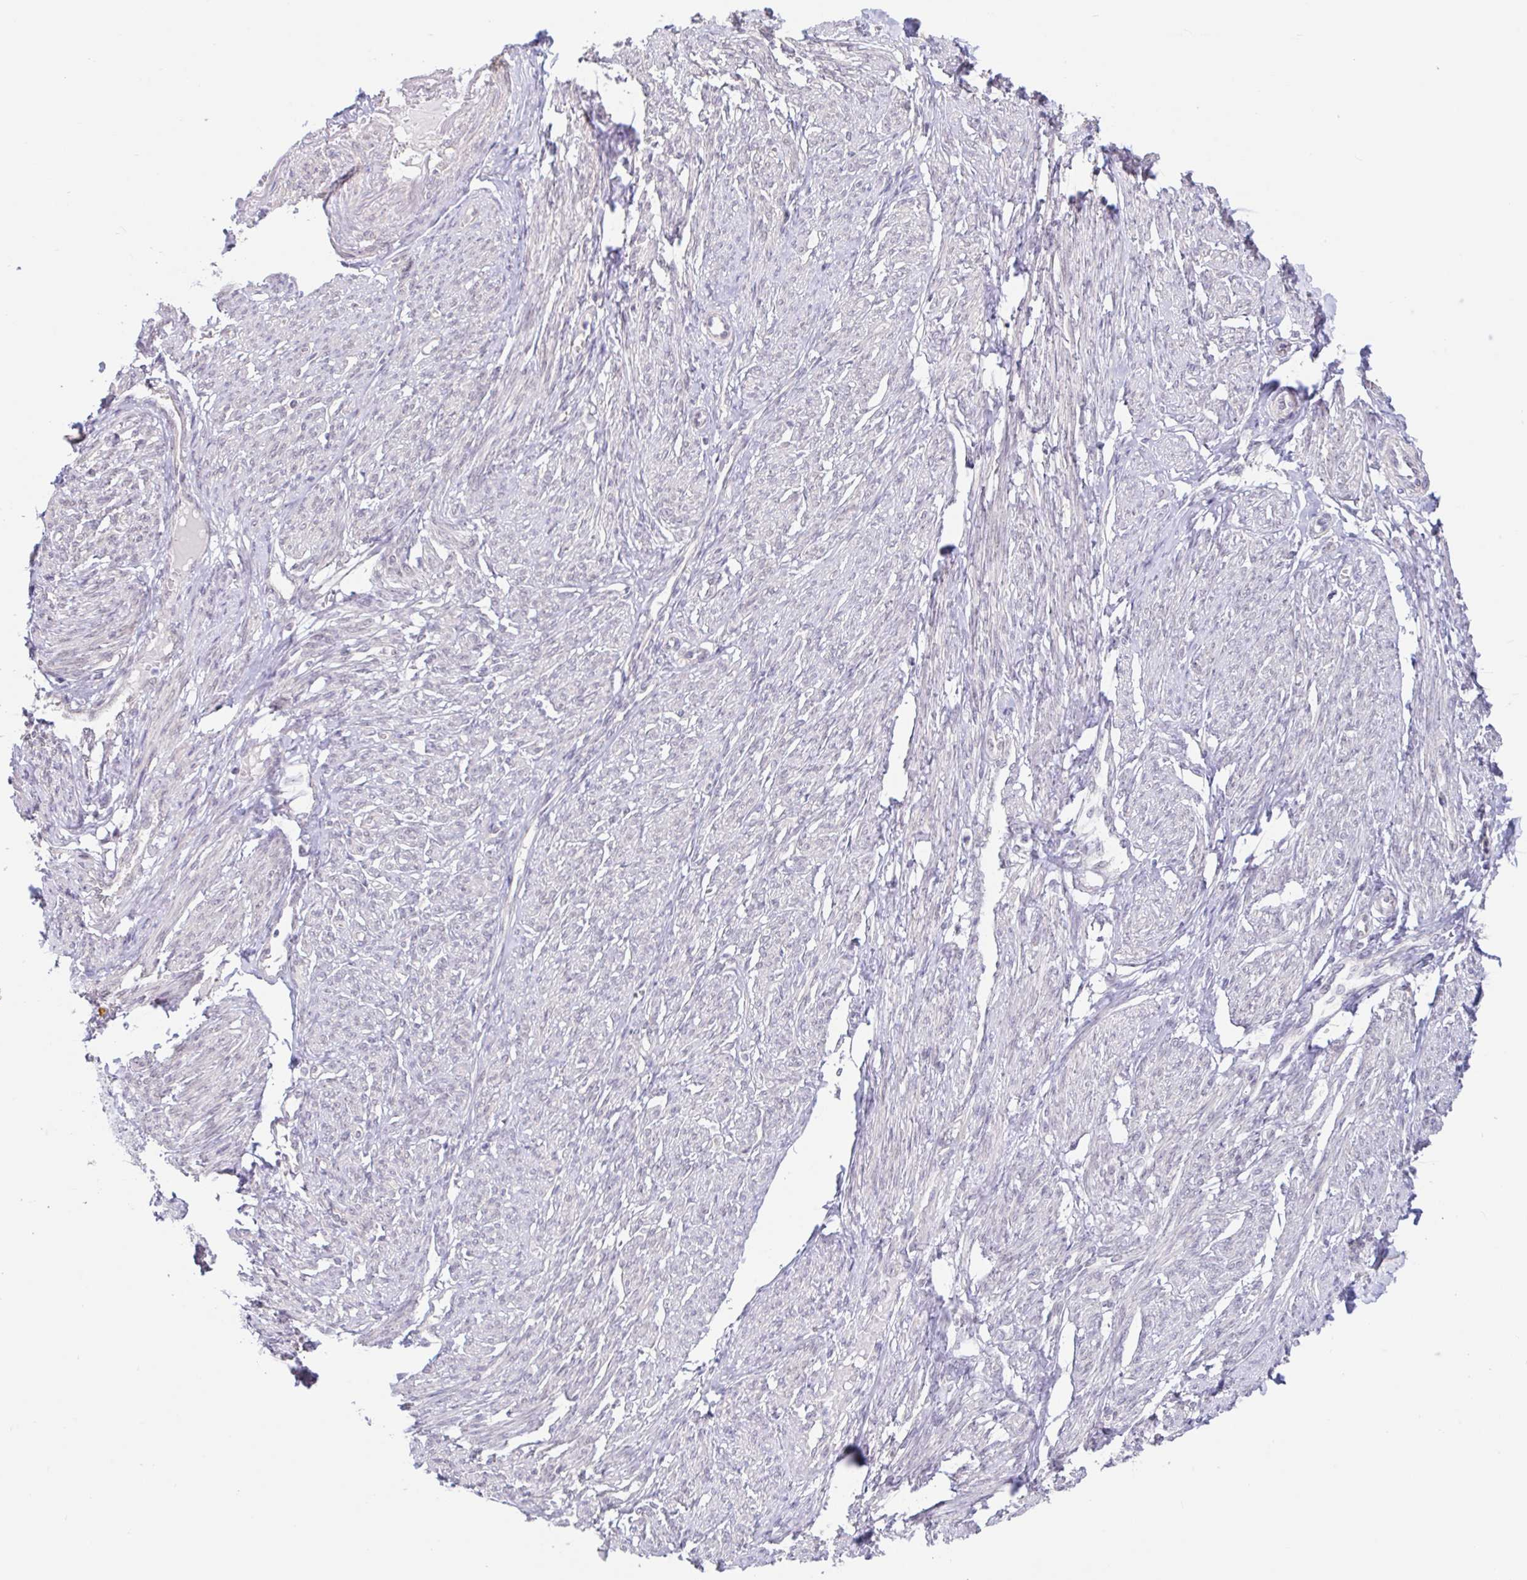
{"staining": {"intensity": "weak", "quantity": "25%-75%", "location": "nuclear"}, "tissue": "smooth muscle", "cell_type": "Smooth muscle cells", "image_type": "normal", "snomed": [{"axis": "morphology", "description": "Normal tissue, NOS"}, {"axis": "topography", "description": "Smooth muscle"}], "caption": "IHC photomicrograph of normal smooth muscle: smooth muscle stained using immunohistochemistry (IHC) shows low levels of weak protein expression localized specifically in the nuclear of smooth muscle cells, appearing as a nuclear brown color.", "gene": "HYPK", "patient": {"sex": "female", "age": 65}}